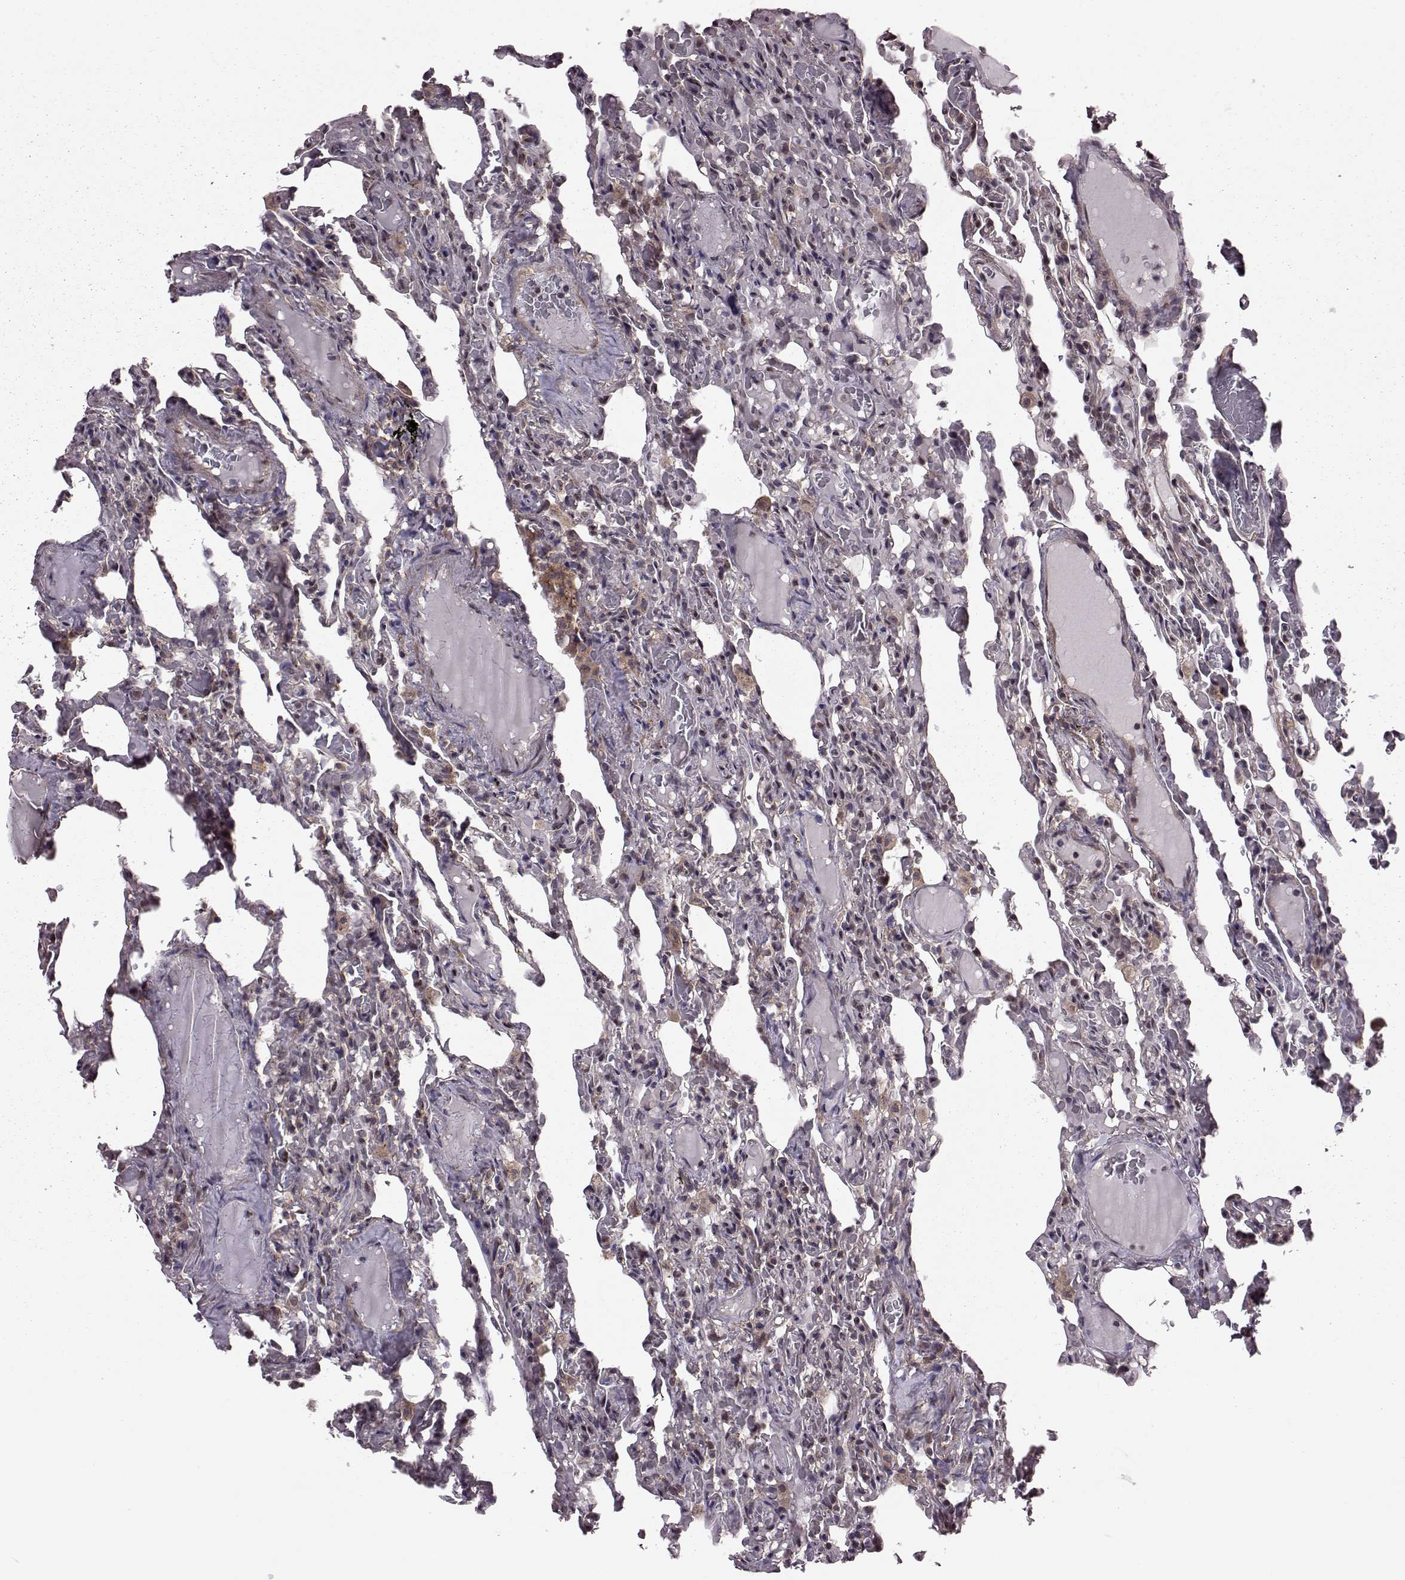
{"staining": {"intensity": "negative", "quantity": "none", "location": "none"}, "tissue": "lung", "cell_type": "Alveolar cells", "image_type": "normal", "snomed": [{"axis": "morphology", "description": "Normal tissue, NOS"}, {"axis": "topography", "description": "Lung"}], "caption": "IHC histopathology image of normal human lung stained for a protein (brown), which displays no expression in alveolar cells.", "gene": "FNIP2", "patient": {"sex": "female", "age": 43}}